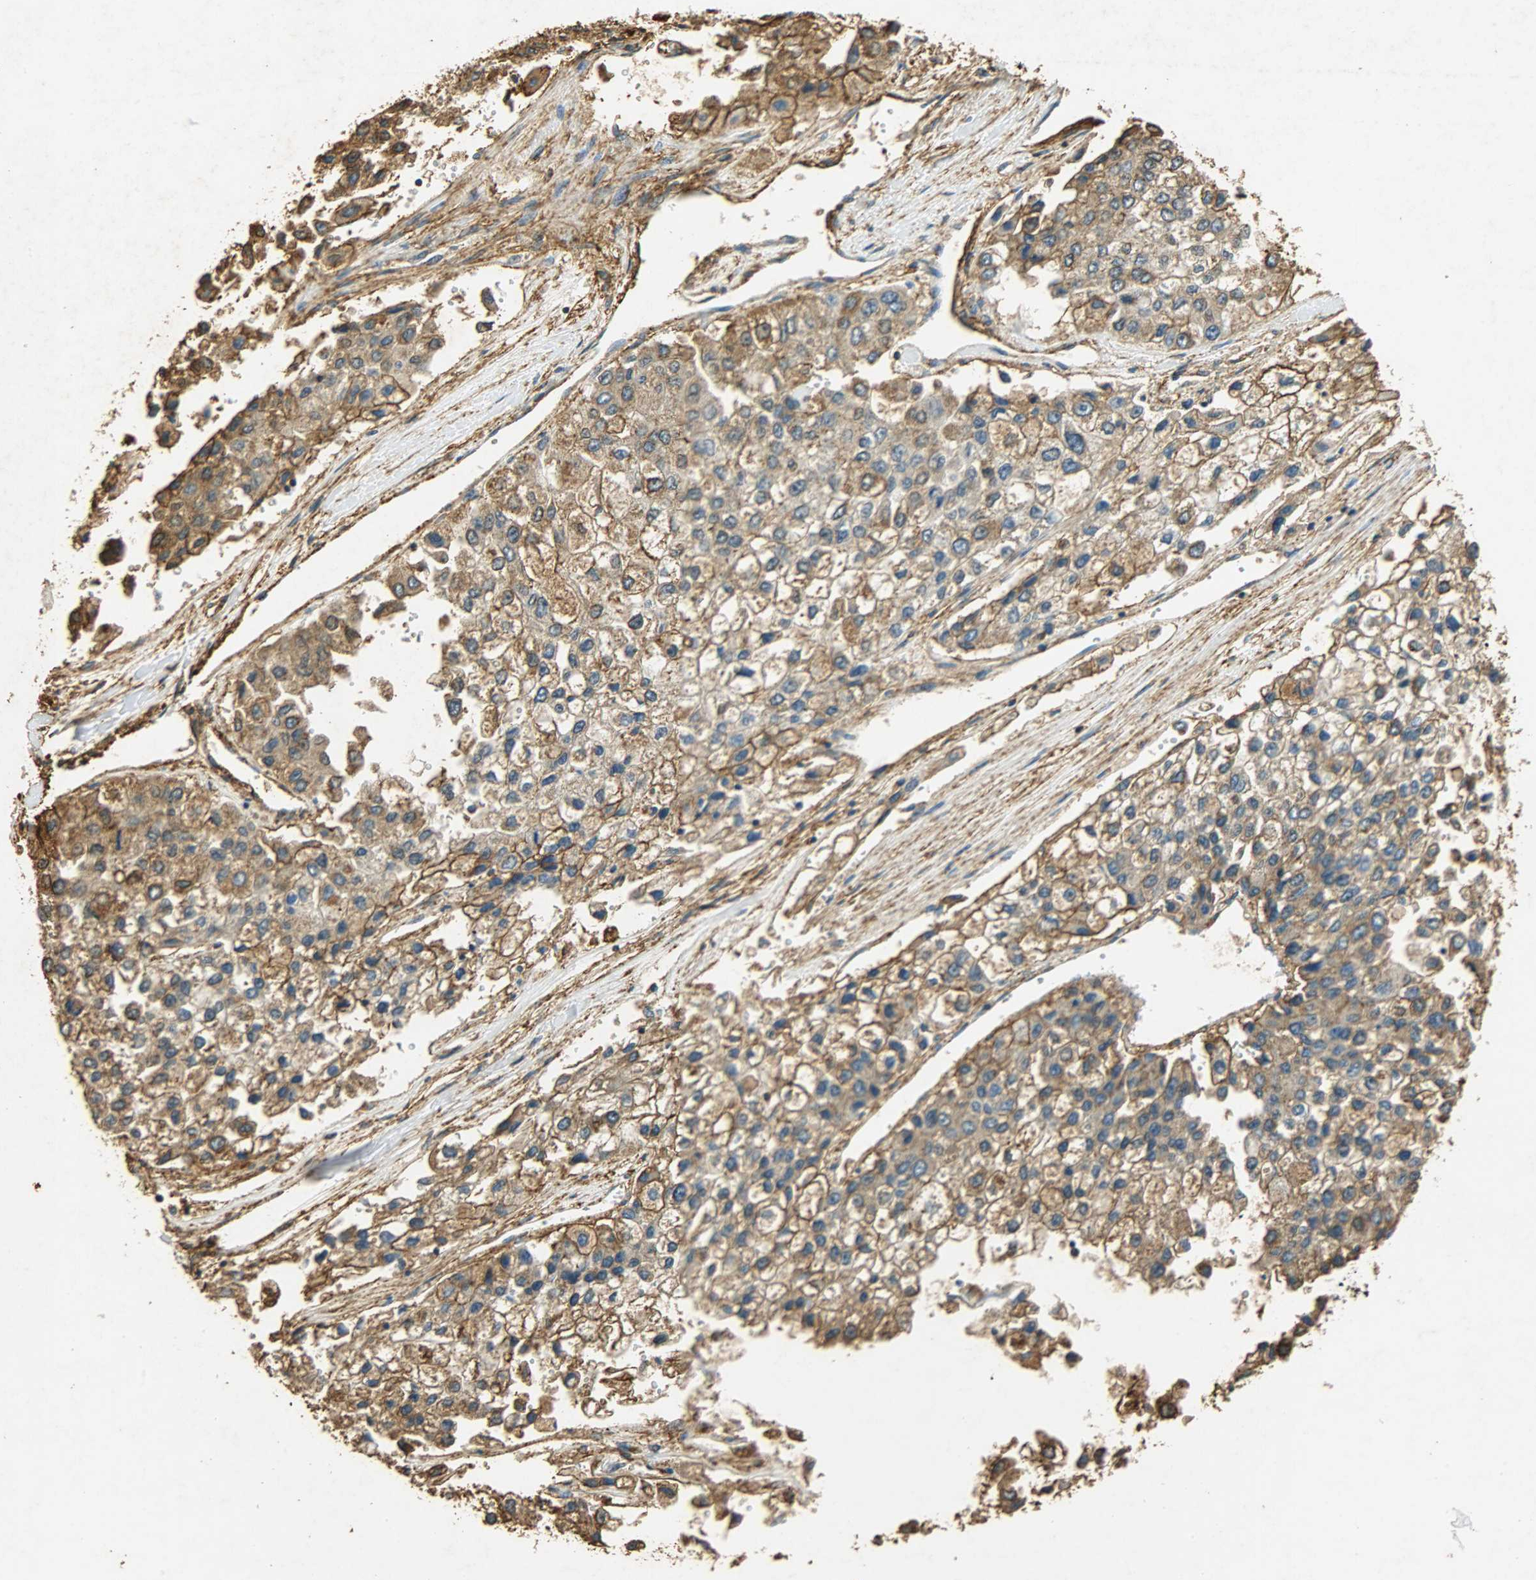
{"staining": {"intensity": "moderate", "quantity": ">75%", "location": "cytoplasmic/membranous"}, "tissue": "liver cancer", "cell_type": "Tumor cells", "image_type": "cancer", "snomed": [{"axis": "morphology", "description": "Carcinoma, Hepatocellular, NOS"}, {"axis": "topography", "description": "Liver"}], "caption": "Moderate cytoplasmic/membranous staining for a protein is appreciated in about >75% of tumor cells of liver cancer (hepatocellular carcinoma) using immunohistochemistry (IHC).", "gene": "ANXA6", "patient": {"sex": "female", "age": 66}}